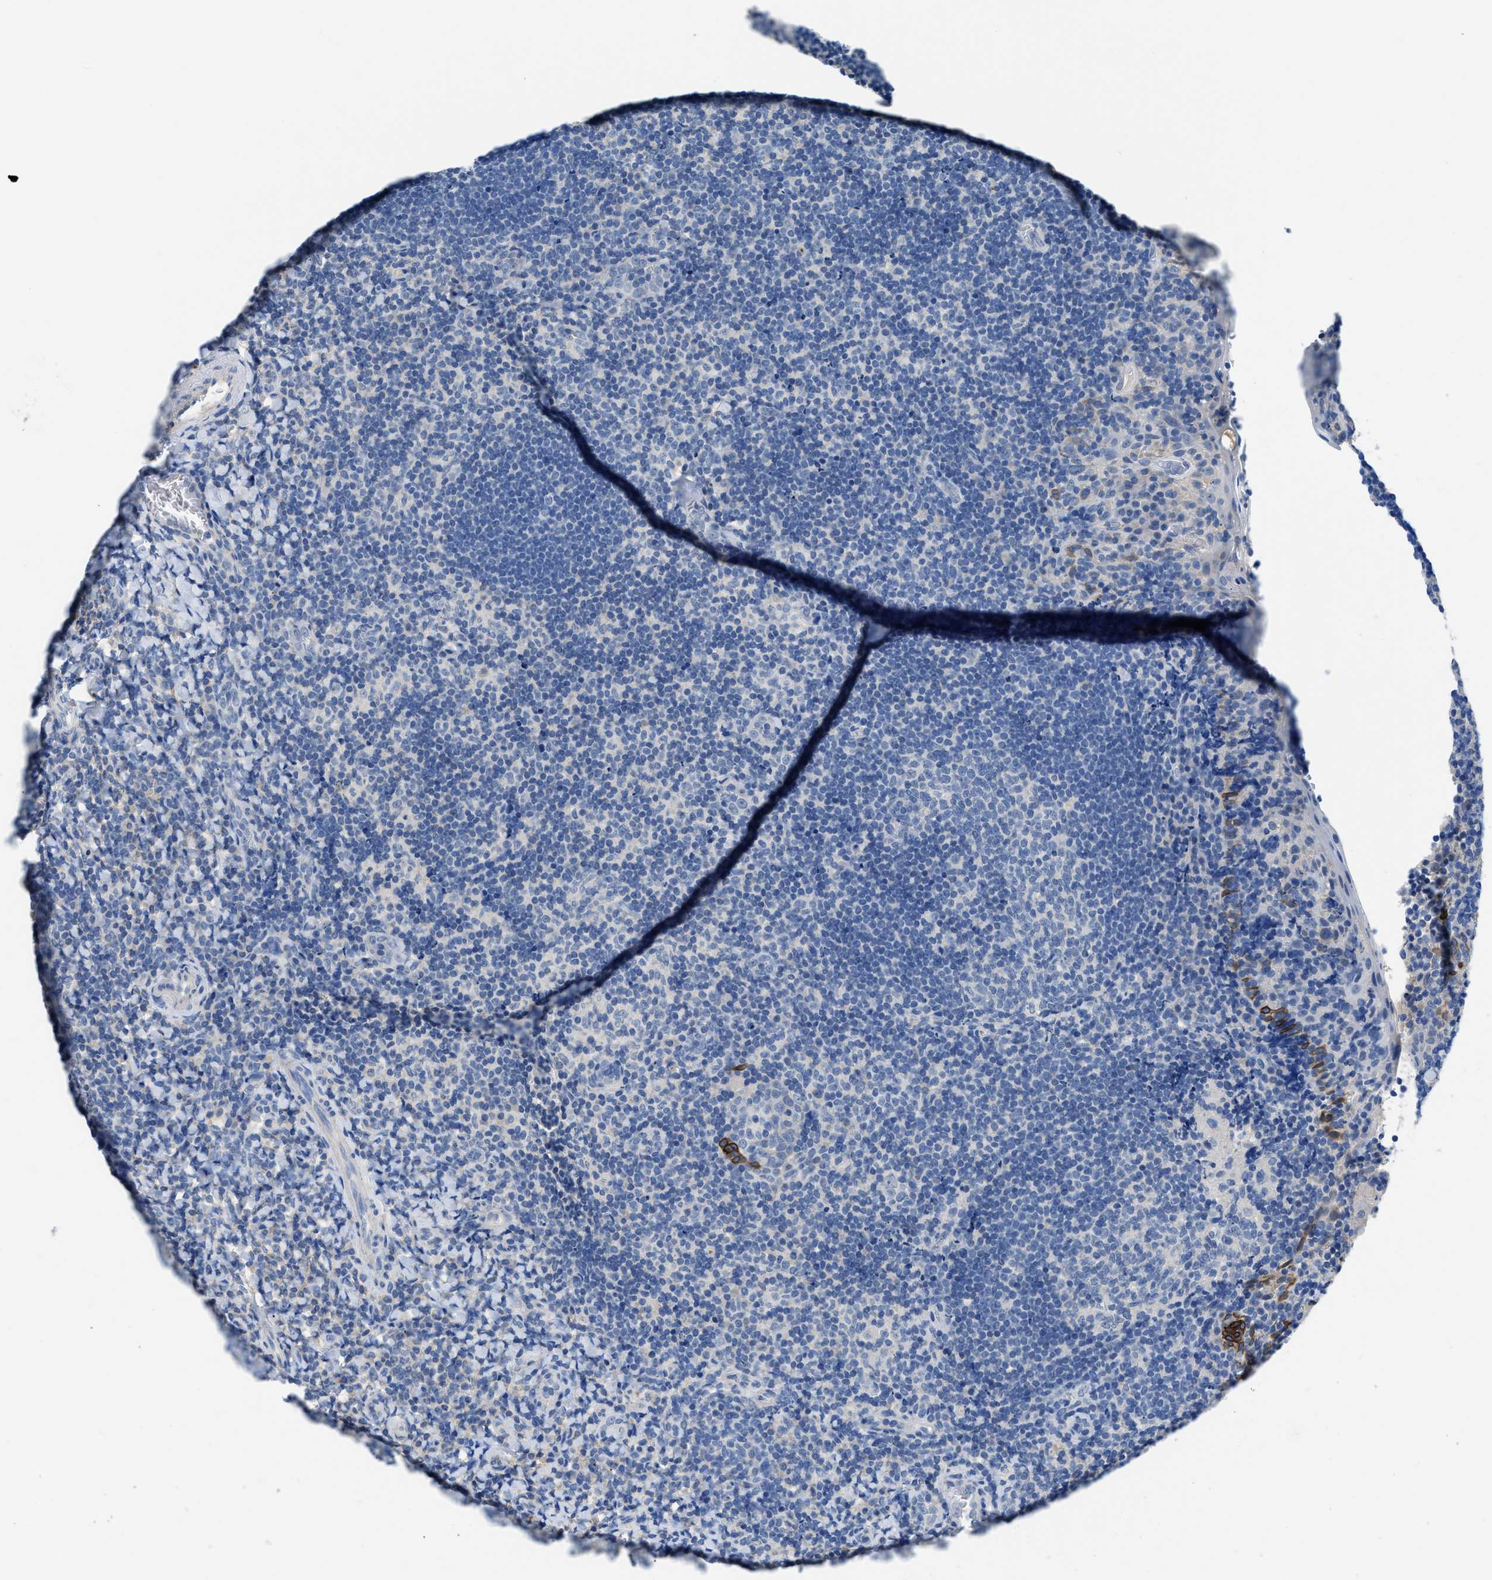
{"staining": {"intensity": "negative", "quantity": "none", "location": "none"}, "tissue": "tonsil", "cell_type": "Germinal center cells", "image_type": "normal", "snomed": [{"axis": "morphology", "description": "Normal tissue, NOS"}, {"axis": "topography", "description": "Tonsil"}], "caption": "Immunohistochemistry (IHC) photomicrograph of benign tonsil: tonsil stained with DAB (3,3'-diaminobenzidine) displays no significant protein staining in germinal center cells.", "gene": "SLC10A6", "patient": {"sex": "male", "age": 37}}